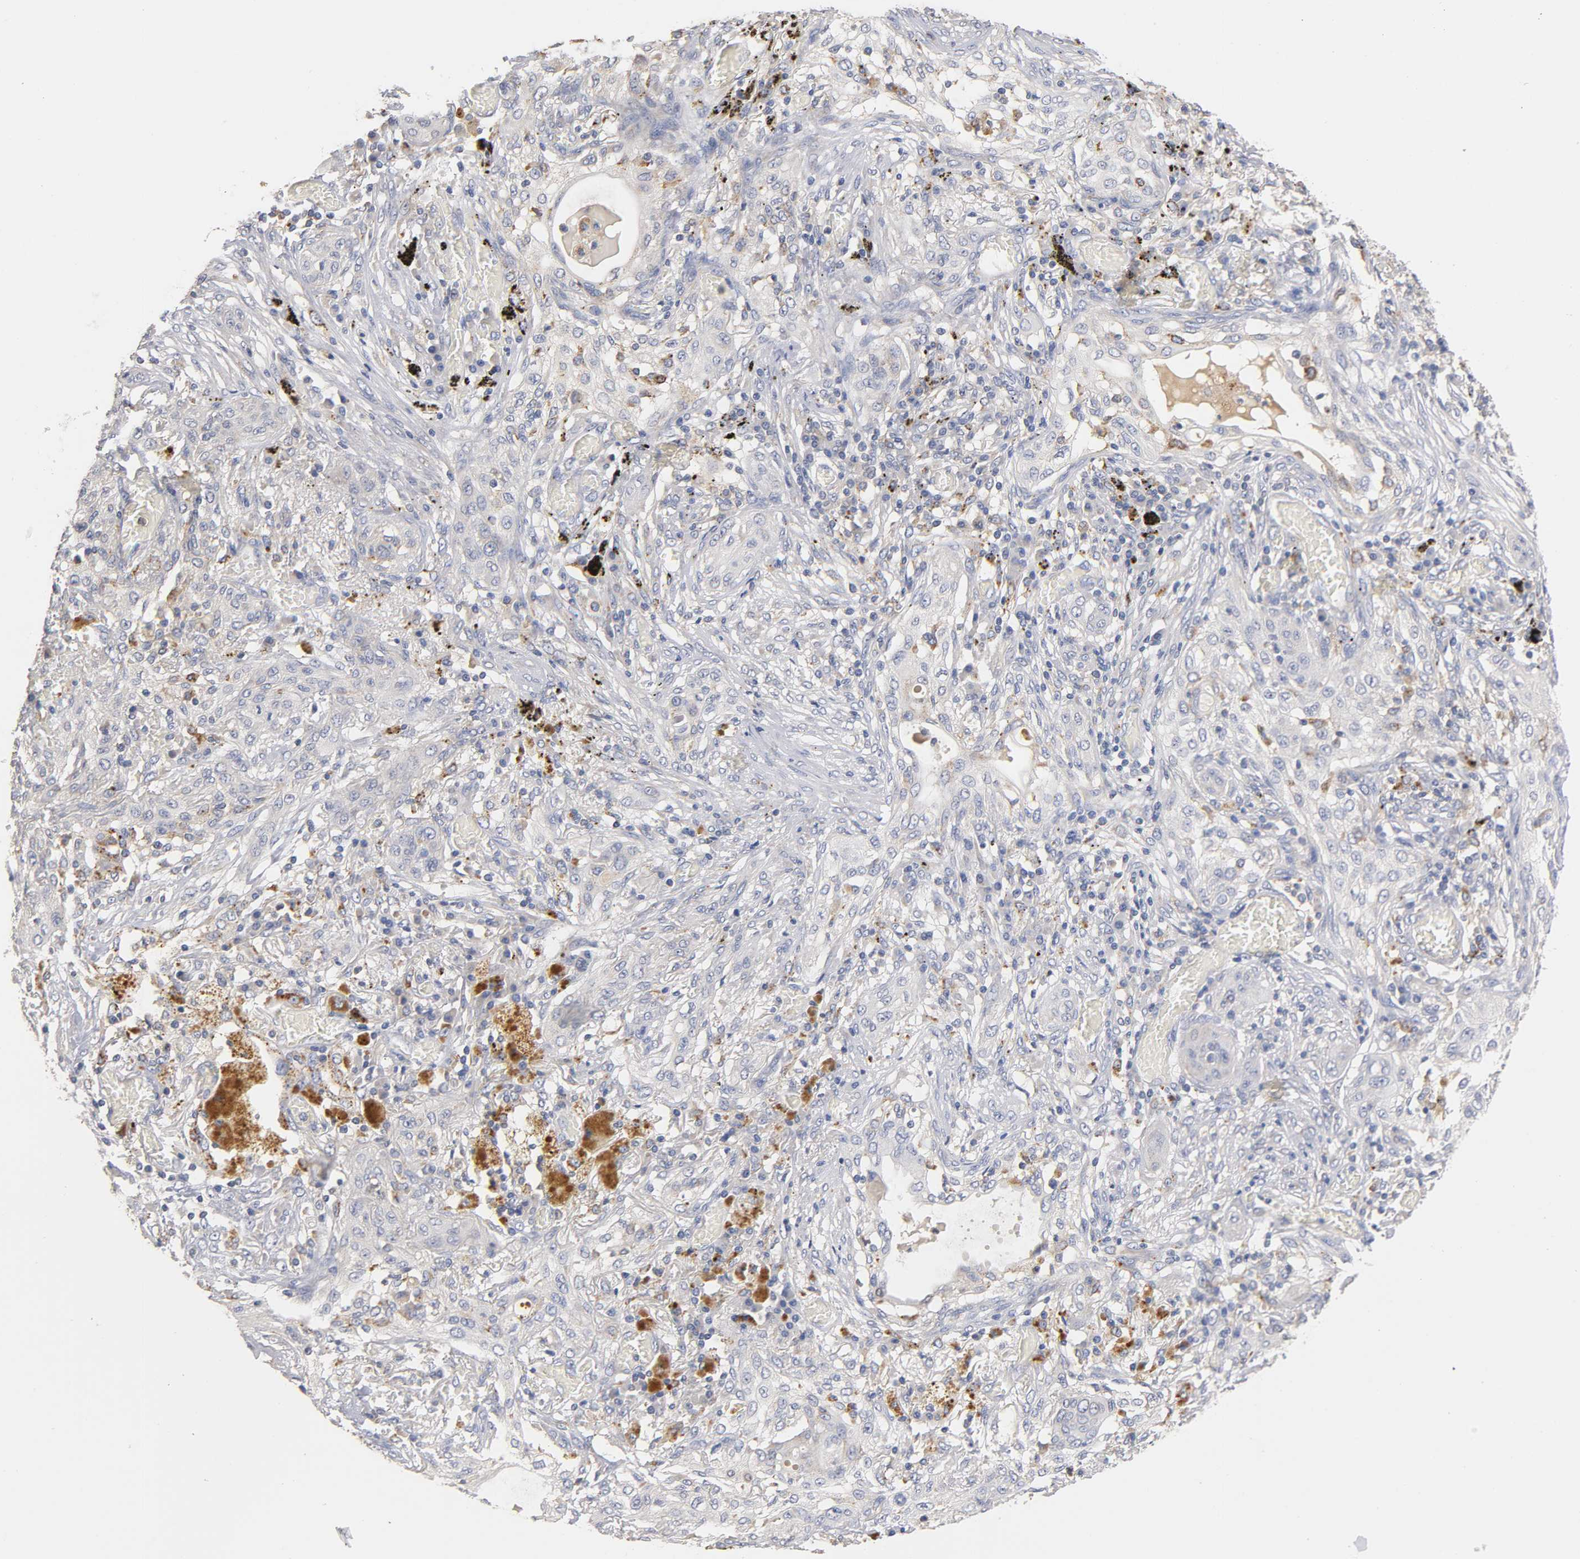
{"staining": {"intensity": "negative", "quantity": "none", "location": "none"}, "tissue": "lung cancer", "cell_type": "Tumor cells", "image_type": "cancer", "snomed": [{"axis": "morphology", "description": "Squamous cell carcinoma, NOS"}, {"axis": "topography", "description": "Lung"}], "caption": "The image shows no staining of tumor cells in lung cancer.", "gene": "SEMA5A", "patient": {"sex": "female", "age": 47}}